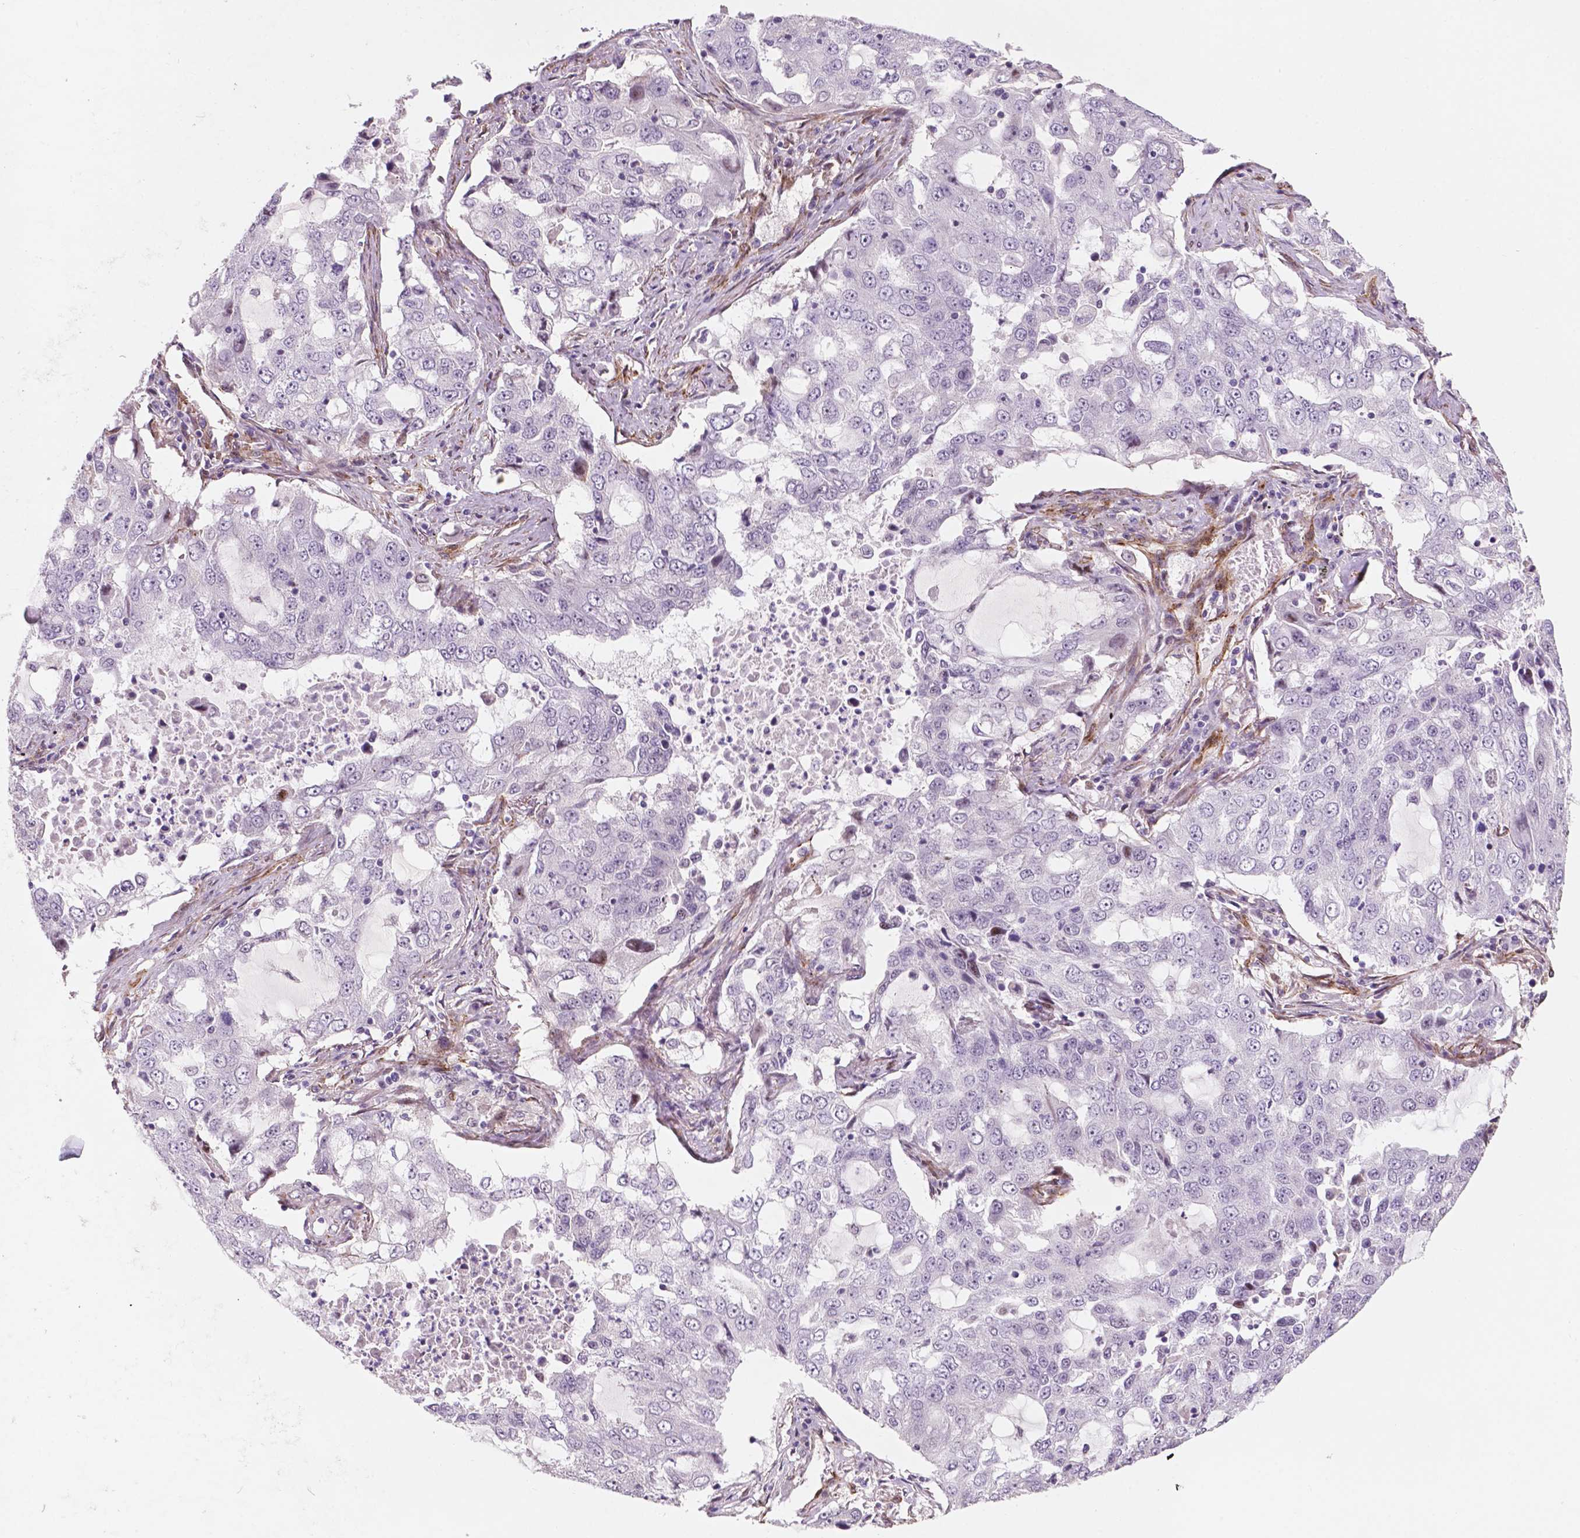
{"staining": {"intensity": "negative", "quantity": "none", "location": "none"}, "tissue": "lung cancer", "cell_type": "Tumor cells", "image_type": "cancer", "snomed": [{"axis": "morphology", "description": "Adenocarcinoma, NOS"}, {"axis": "topography", "description": "Lung"}], "caption": "A micrograph of lung adenocarcinoma stained for a protein demonstrates no brown staining in tumor cells.", "gene": "EGFL8", "patient": {"sex": "female", "age": 61}}